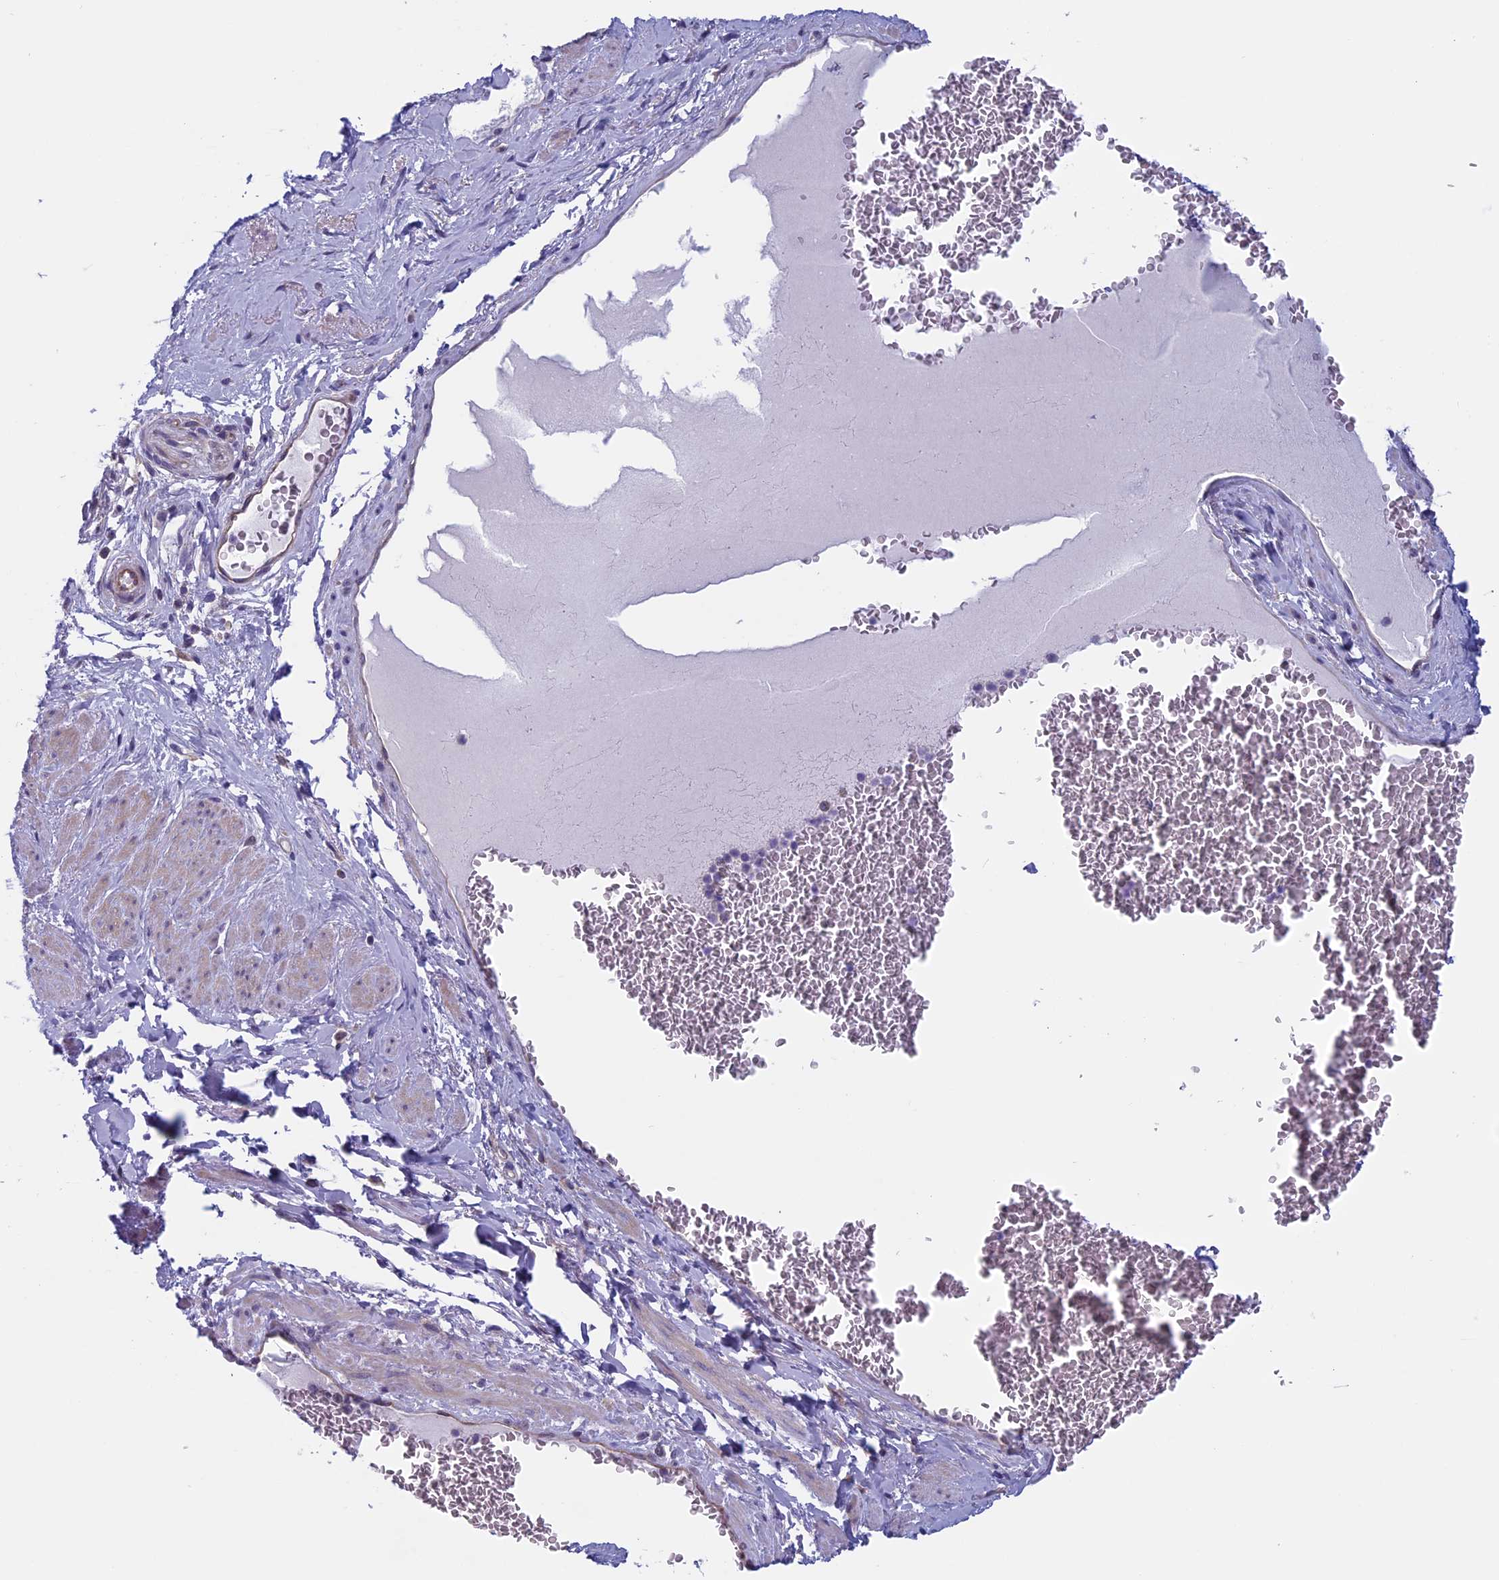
{"staining": {"intensity": "negative", "quantity": "none", "location": "none"}, "tissue": "soft tissue", "cell_type": "Fibroblasts", "image_type": "normal", "snomed": [{"axis": "morphology", "description": "Normal tissue, NOS"}, {"axis": "morphology", "description": "Adenocarcinoma, NOS"}, {"axis": "topography", "description": "Rectum"}, {"axis": "topography", "description": "Vagina"}, {"axis": "topography", "description": "Peripheral nerve tissue"}], "caption": "The micrograph displays no staining of fibroblasts in benign soft tissue.", "gene": "CNOT6L", "patient": {"sex": "female", "age": 71}}